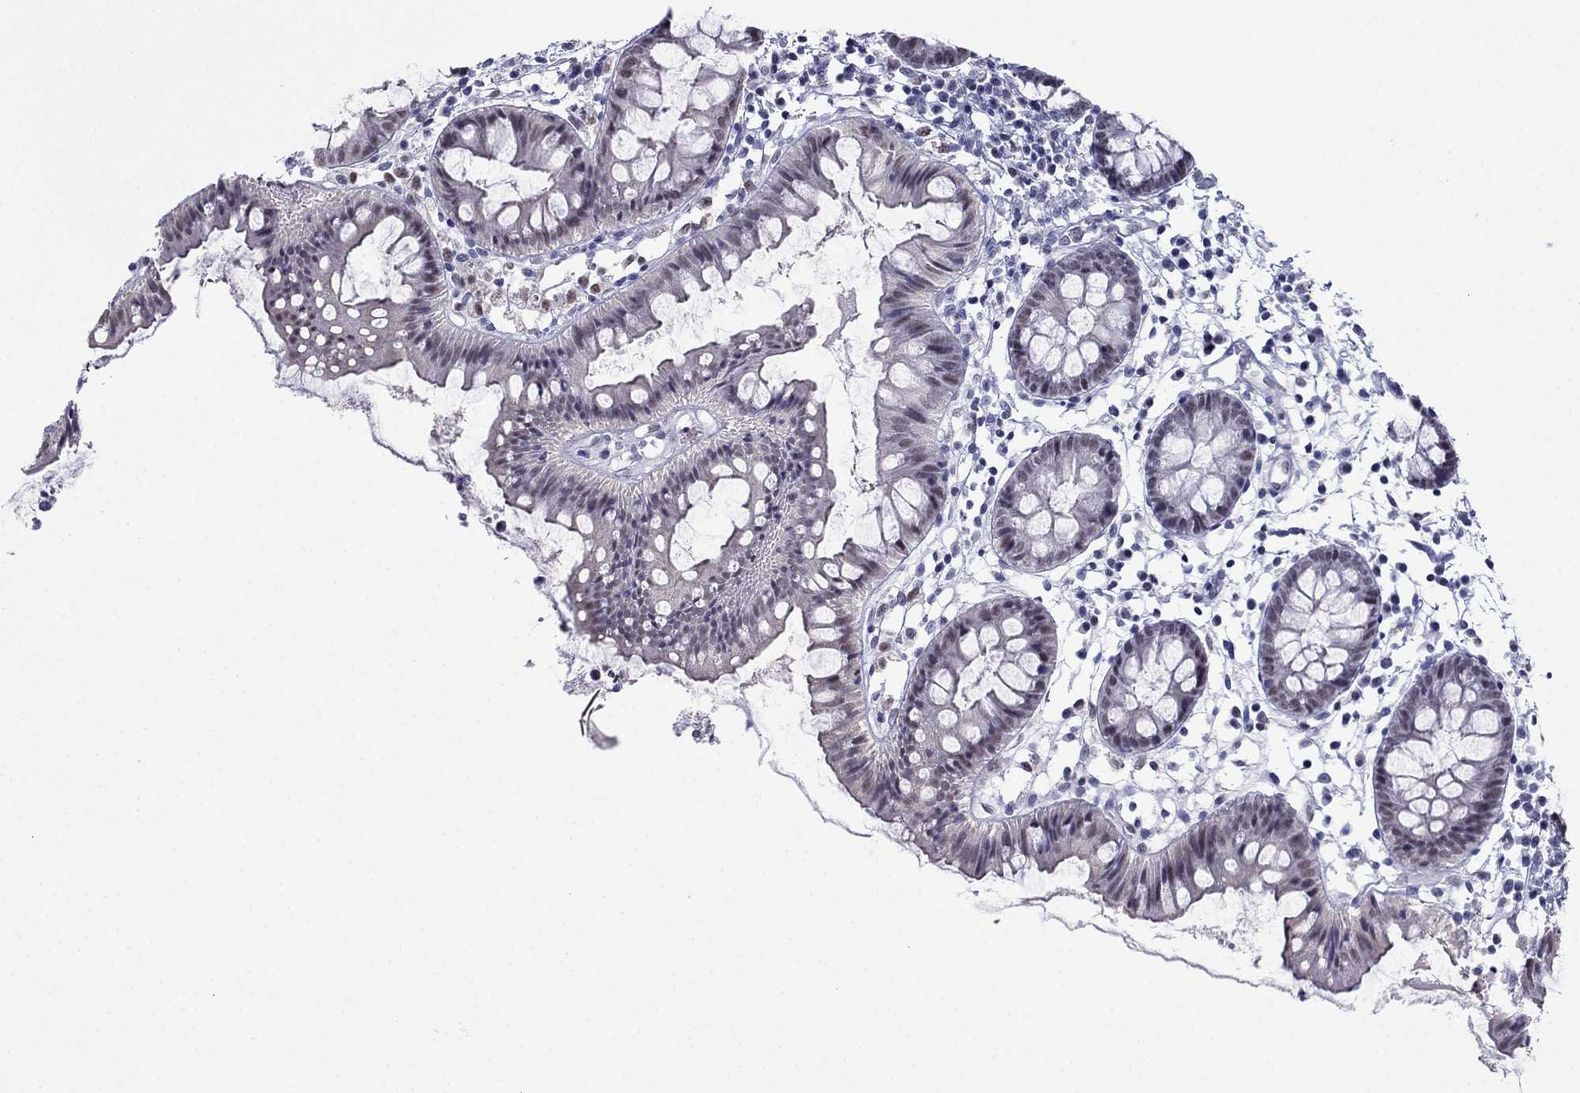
{"staining": {"intensity": "negative", "quantity": "none", "location": "none"}, "tissue": "colon", "cell_type": "Endothelial cells", "image_type": "normal", "snomed": [{"axis": "morphology", "description": "Normal tissue, NOS"}, {"axis": "topography", "description": "Colon"}], "caption": "This is an immunohistochemistry micrograph of normal colon. There is no positivity in endothelial cells.", "gene": "PPM1G", "patient": {"sex": "female", "age": 84}}